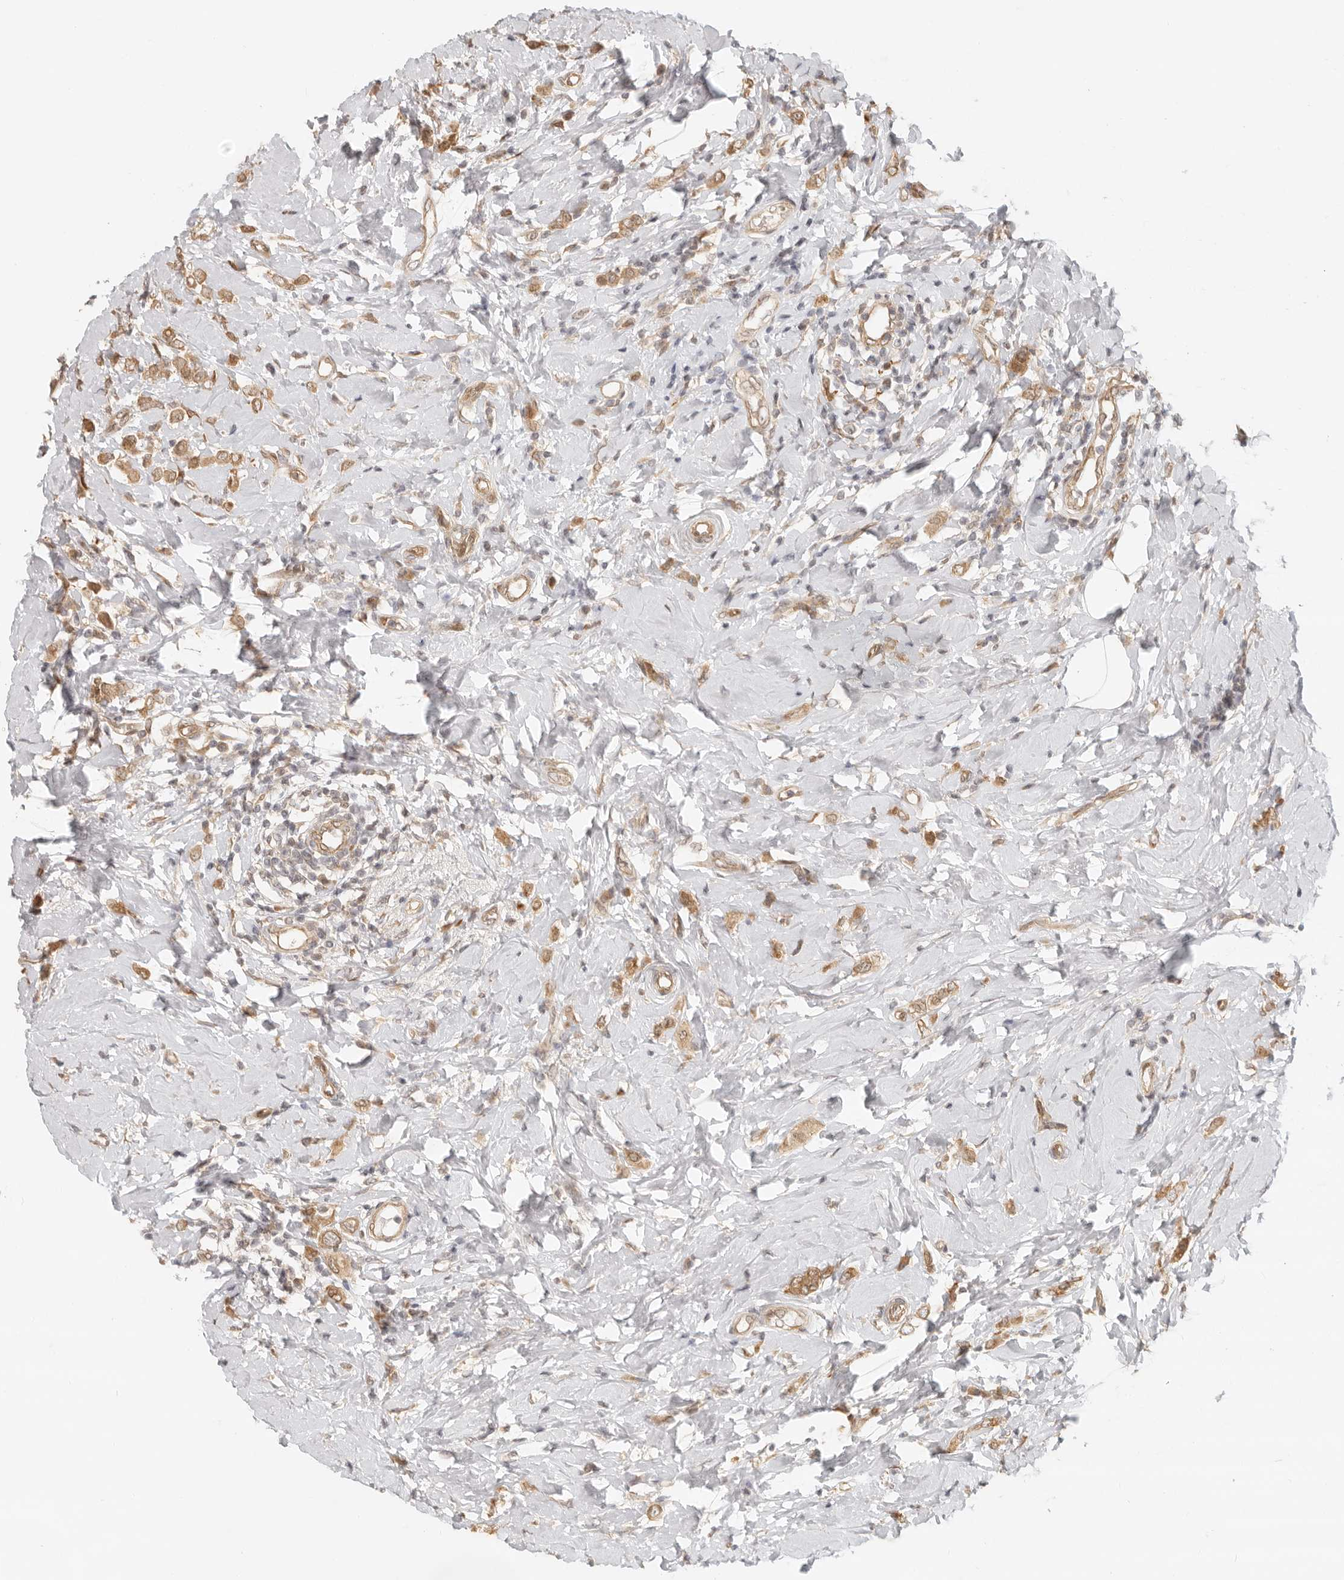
{"staining": {"intensity": "moderate", "quantity": ">75%", "location": "cytoplasmic/membranous"}, "tissue": "breast cancer", "cell_type": "Tumor cells", "image_type": "cancer", "snomed": [{"axis": "morphology", "description": "Lobular carcinoma"}, {"axis": "topography", "description": "Breast"}], "caption": "The immunohistochemical stain highlights moderate cytoplasmic/membranous positivity in tumor cells of breast cancer tissue.", "gene": "TUFT1", "patient": {"sex": "female", "age": 47}}